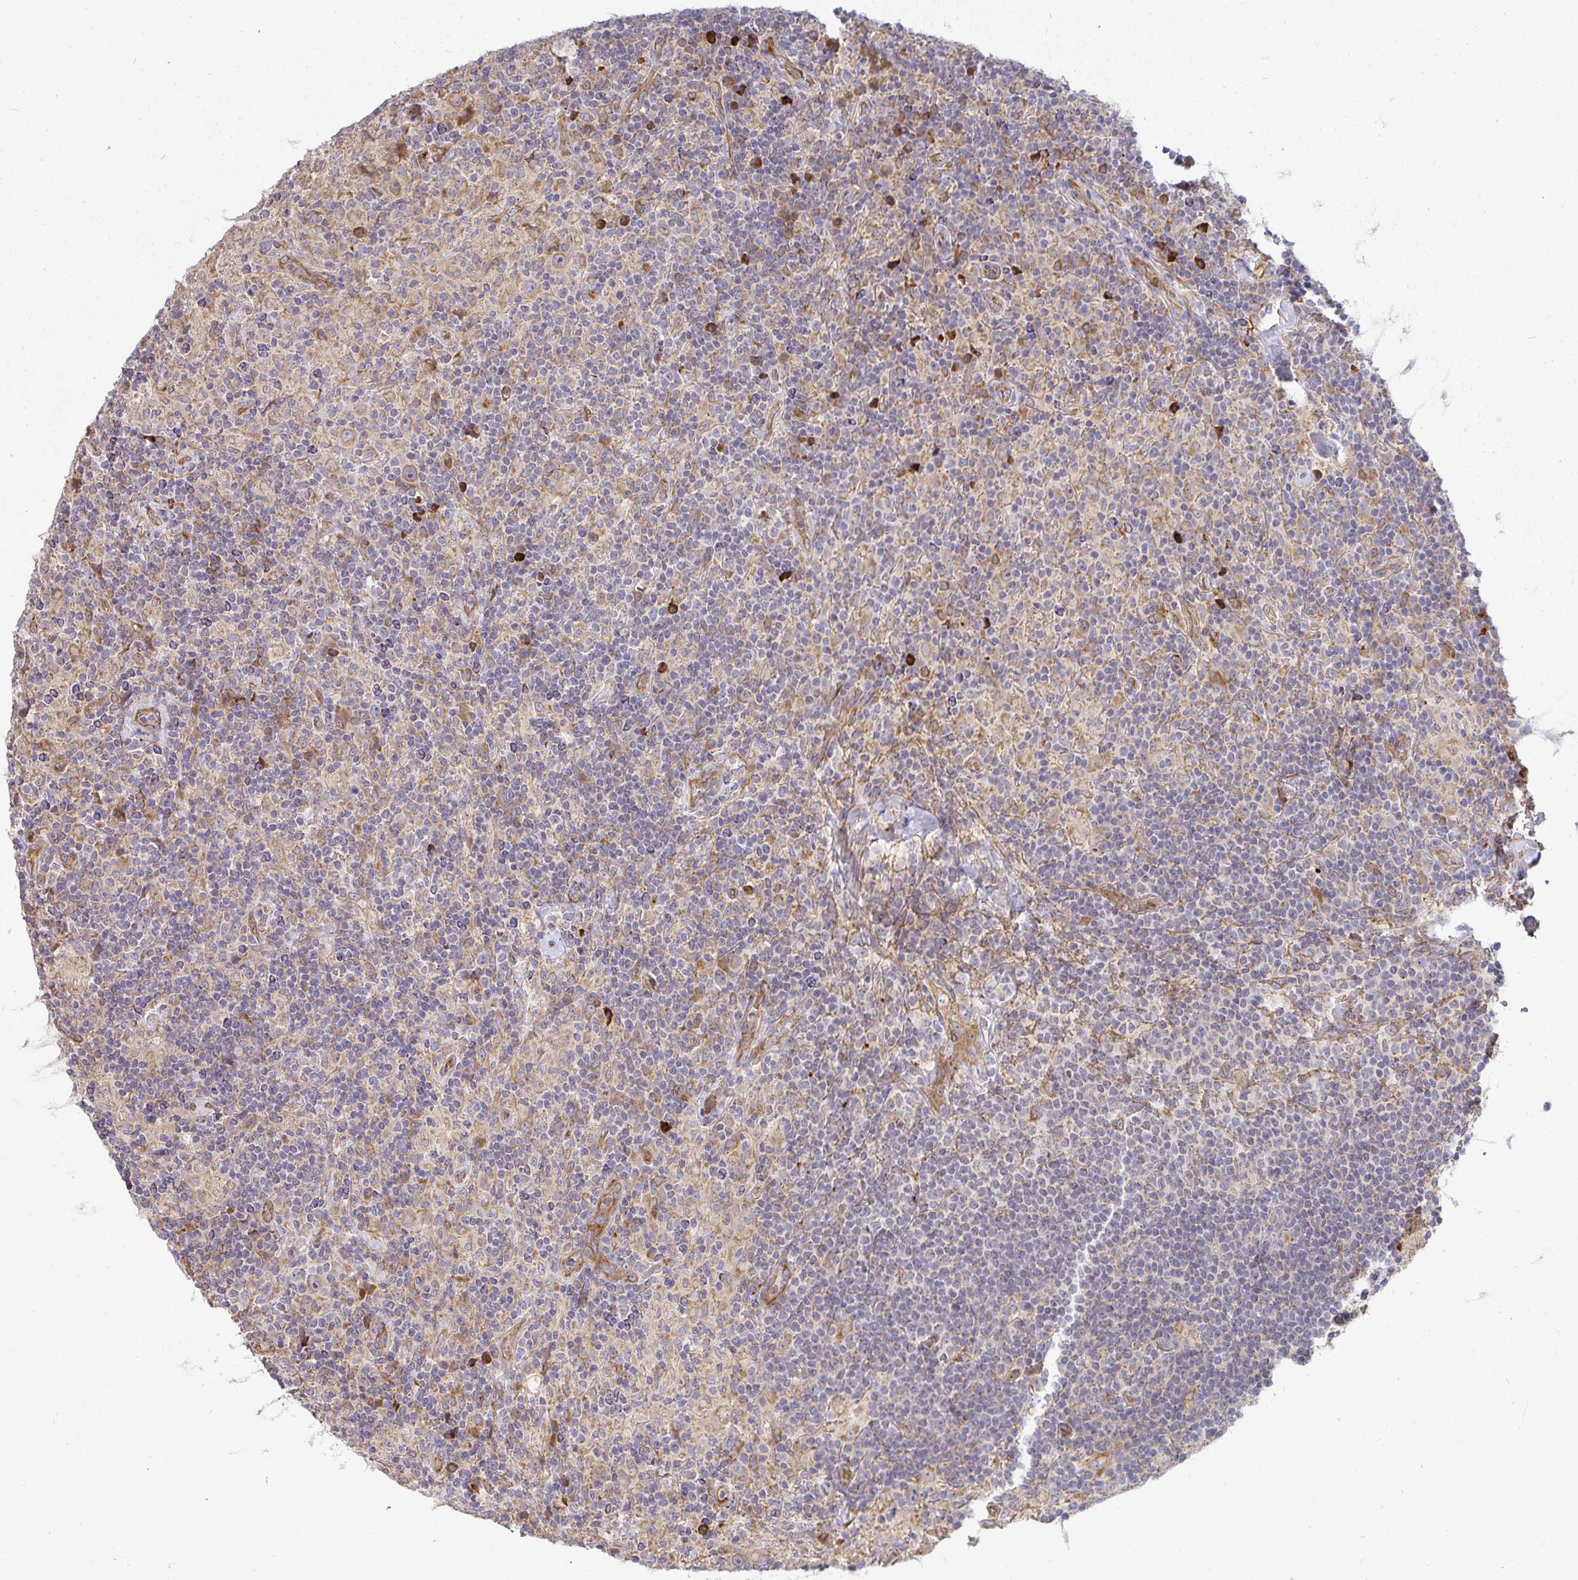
{"staining": {"intensity": "weak", "quantity": ">75%", "location": "cytoplasmic/membranous"}, "tissue": "lymphoma", "cell_type": "Tumor cells", "image_type": "cancer", "snomed": [{"axis": "morphology", "description": "Hodgkin's disease, NOS"}, {"axis": "topography", "description": "Lymph node"}], "caption": "Tumor cells exhibit weak cytoplasmic/membranous positivity in approximately >75% of cells in lymphoma.", "gene": "B4GALT6", "patient": {"sex": "male", "age": 70}}